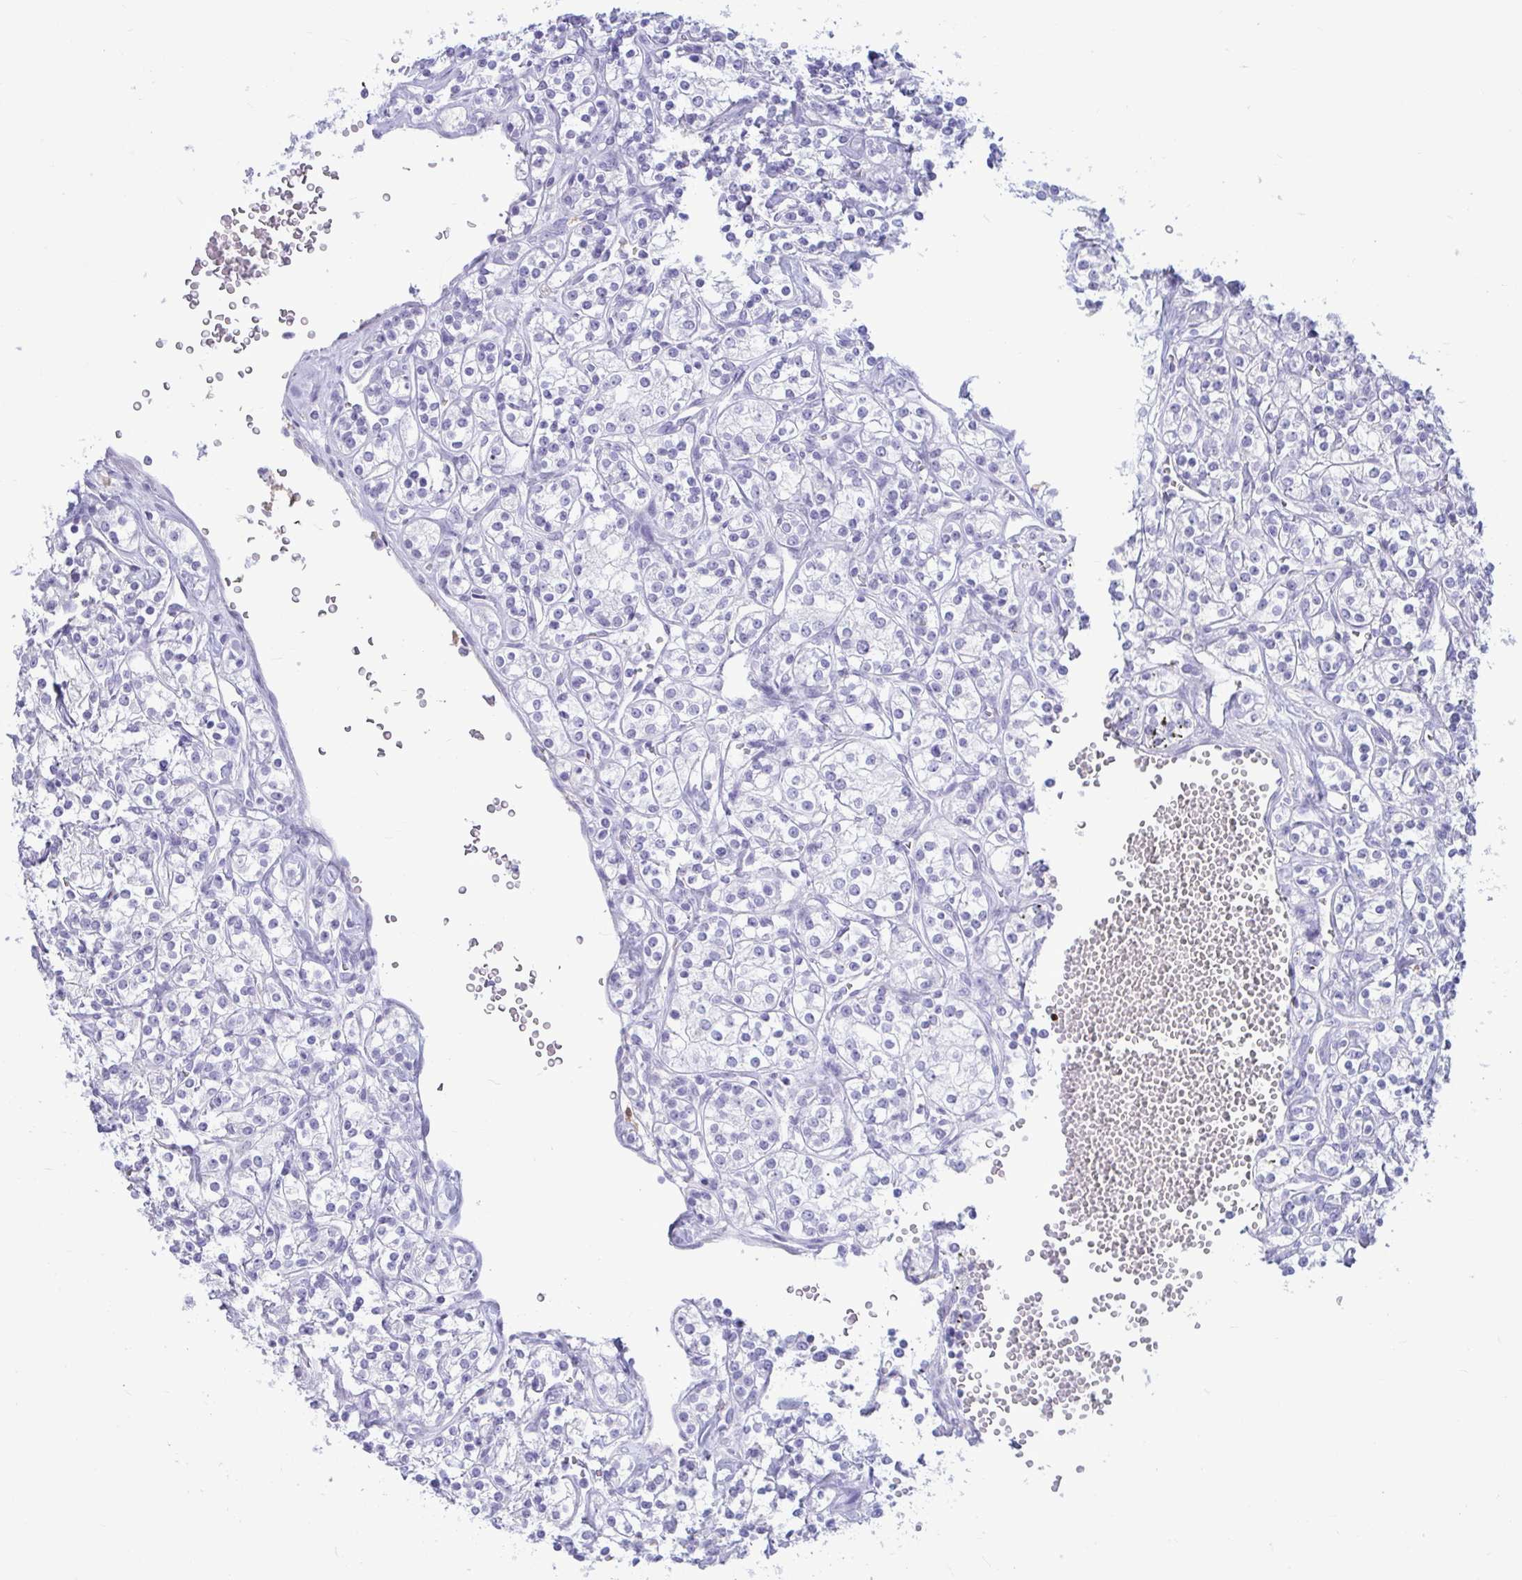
{"staining": {"intensity": "negative", "quantity": "none", "location": "none"}, "tissue": "renal cancer", "cell_type": "Tumor cells", "image_type": "cancer", "snomed": [{"axis": "morphology", "description": "Adenocarcinoma, NOS"}, {"axis": "topography", "description": "Kidney"}], "caption": "The micrograph demonstrates no significant staining in tumor cells of renal cancer (adenocarcinoma).", "gene": "ANKRD60", "patient": {"sex": "male", "age": 77}}